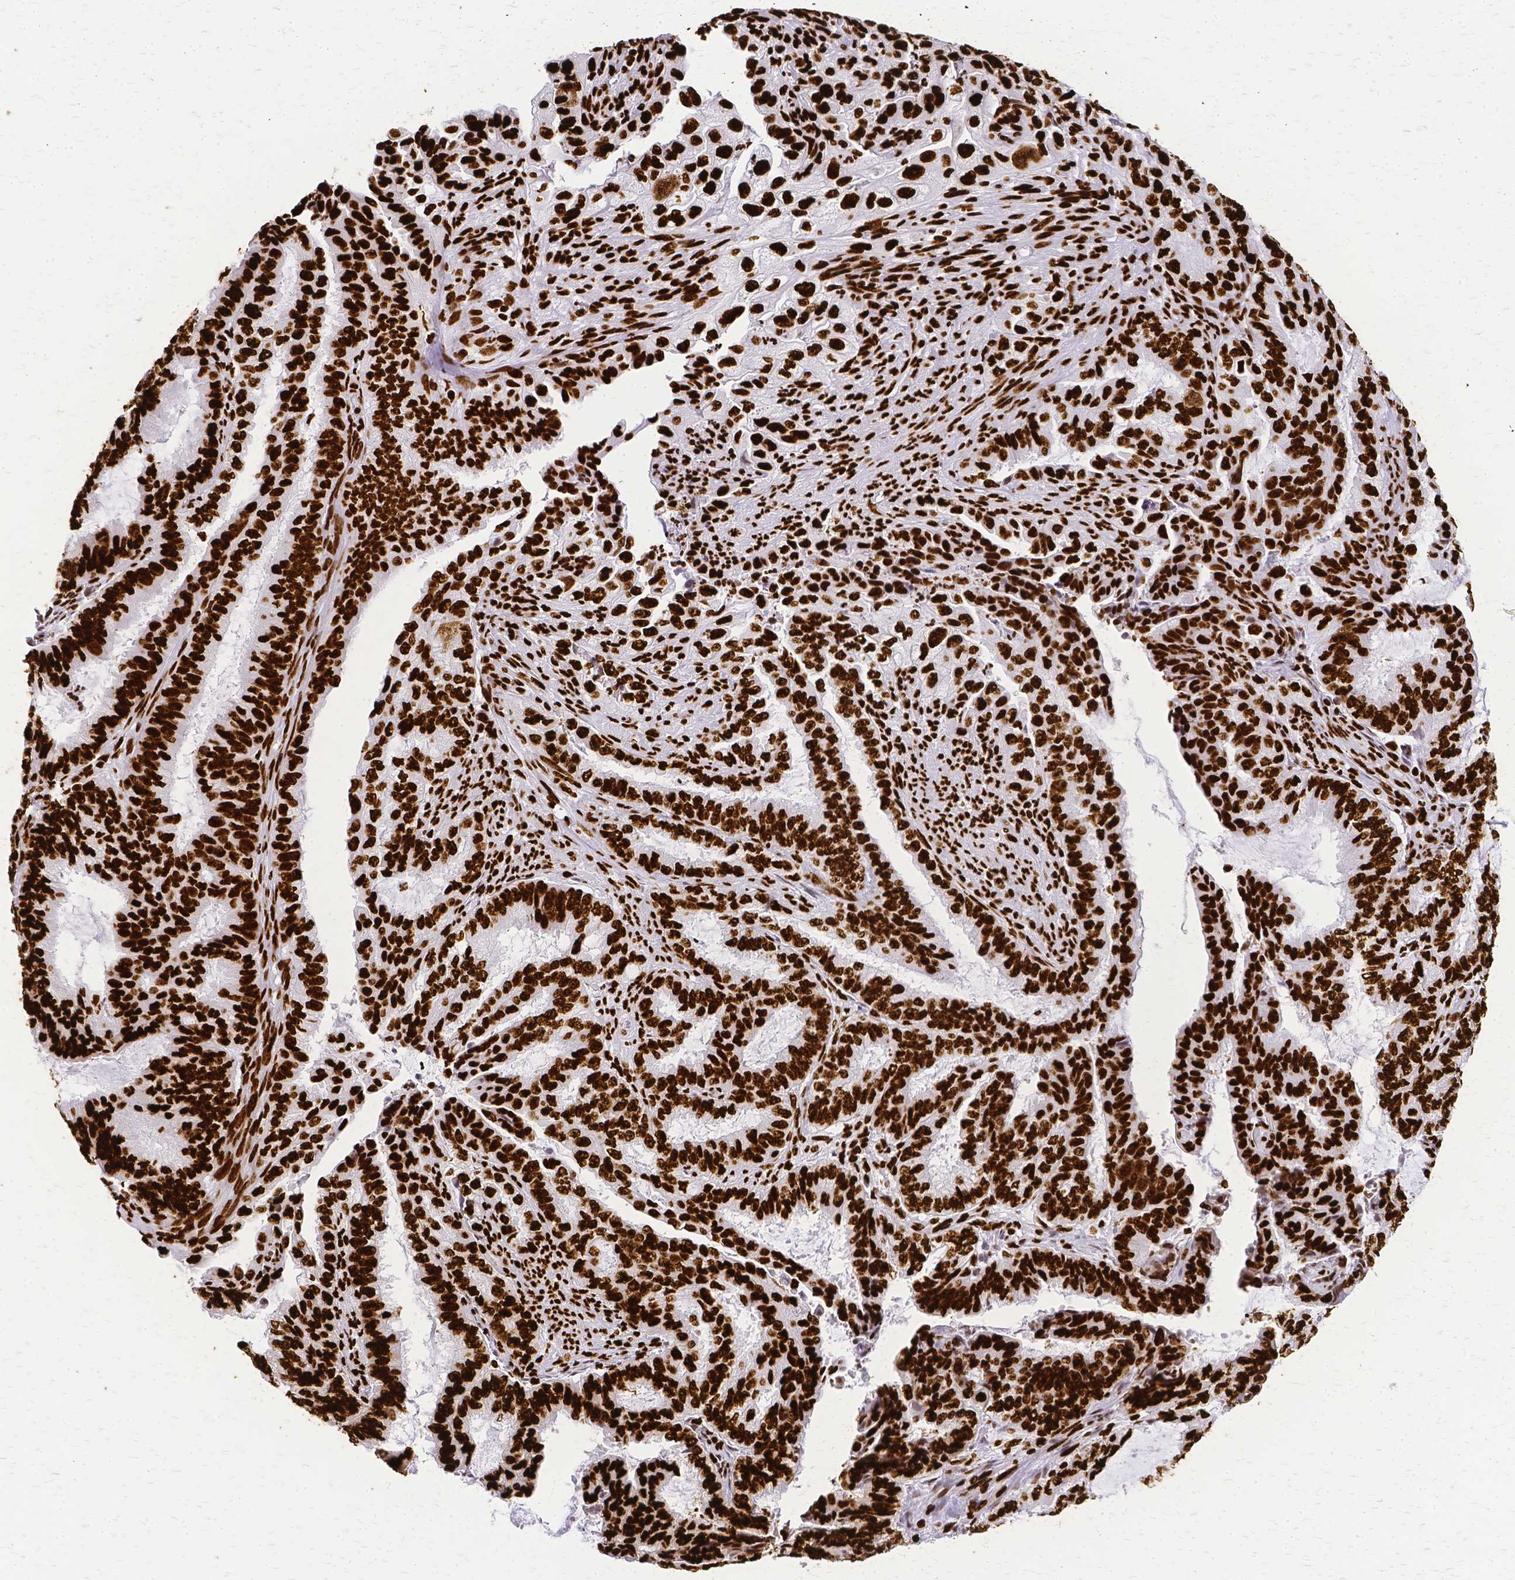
{"staining": {"intensity": "strong", "quantity": ">75%", "location": "nuclear"}, "tissue": "endometrial cancer", "cell_type": "Tumor cells", "image_type": "cancer", "snomed": [{"axis": "morphology", "description": "Adenocarcinoma, NOS"}, {"axis": "topography", "description": "Endometrium"}], "caption": "Strong nuclear positivity for a protein is present in about >75% of tumor cells of endometrial cancer using immunohistochemistry (IHC).", "gene": "SFPQ", "patient": {"sex": "female", "age": 51}}